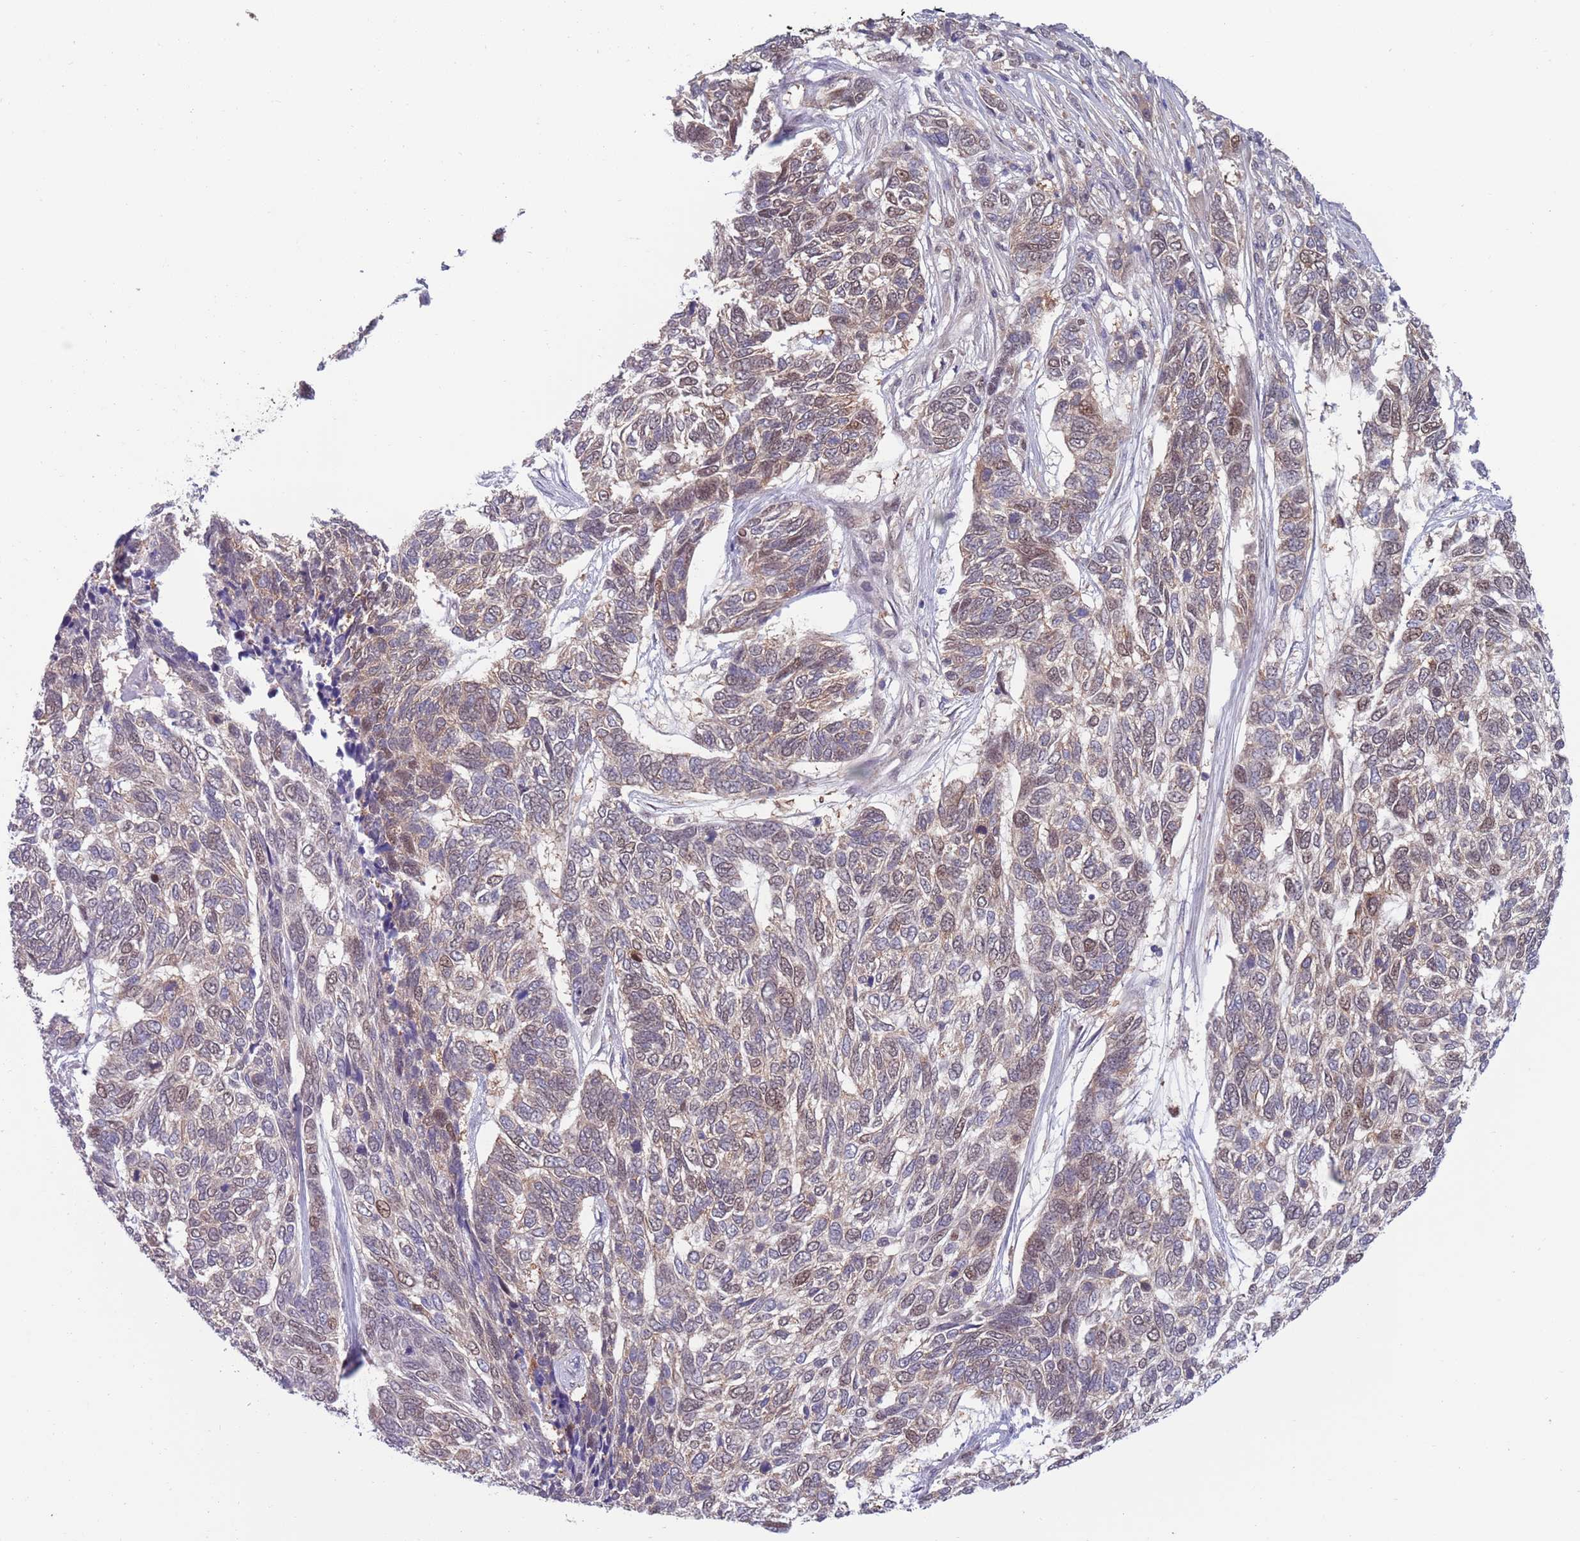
{"staining": {"intensity": "moderate", "quantity": "<25%", "location": "nuclear"}, "tissue": "skin cancer", "cell_type": "Tumor cells", "image_type": "cancer", "snomed": [{"axis": "morphology", "description": "Basal cell carcinoma"}, {"axis": "topography", "description": "Skin"}], "caption": "A brown stain shows moderate nuclear expression of a protein in human skin cancer (basal cell carcinoma) tumor cells.", "gene": "CLNS1A", "patient": {"sex": "female", "age": 65}}